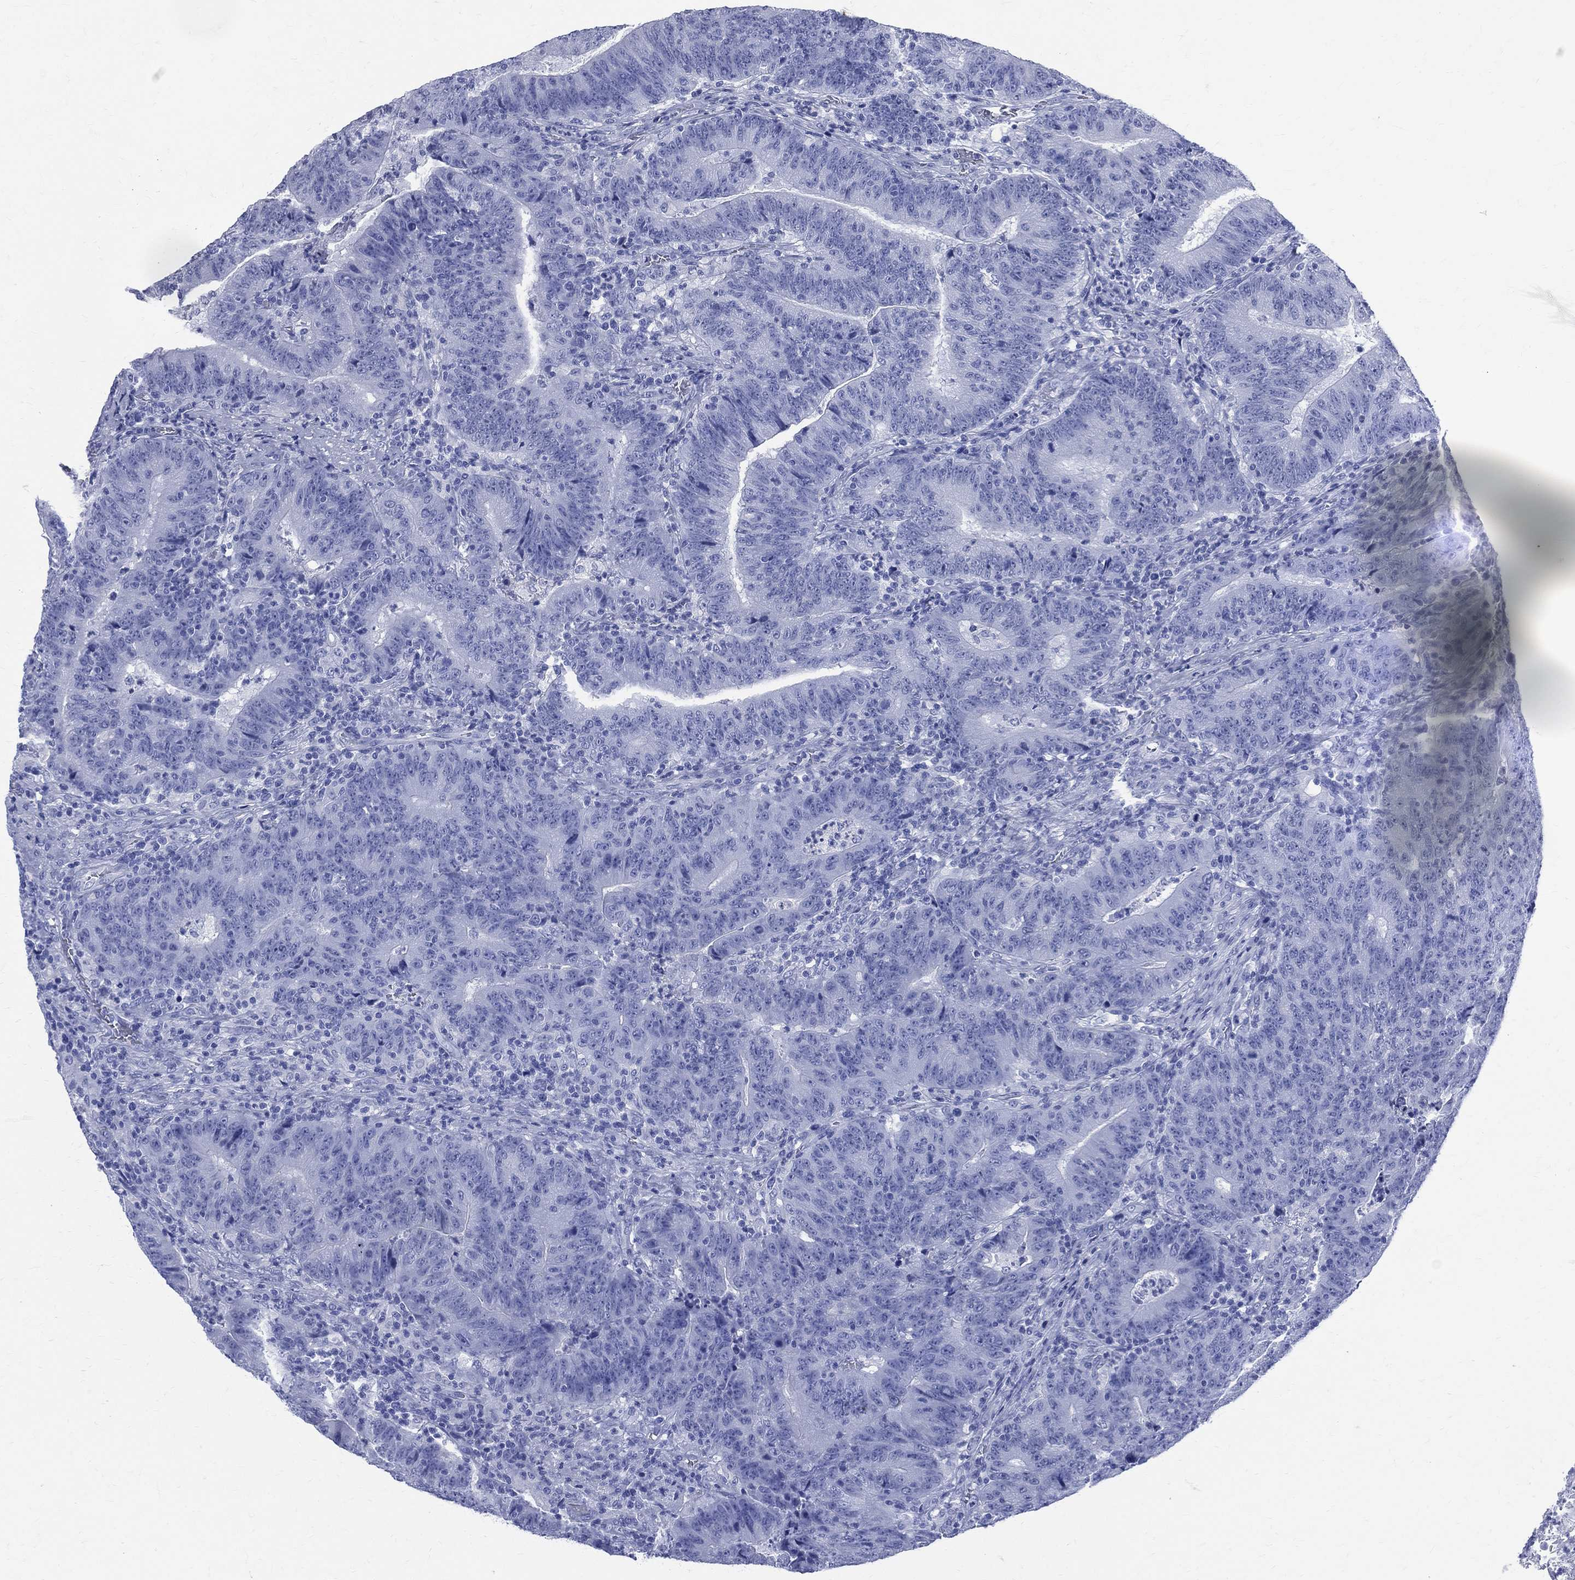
{"staining": {"intensity": "negative", "quantity": "none", "location": "none"}, "tissue": "colorectal cancer", "cell_type": "Tumor cells", "image_type": "cancer", "snomed": [{"axis": "morphology", "description": "Adenocarcinoma, NOS"}, {"axis": "topography", "description": "Colon"}], "caption": "The IHC image has no significant staining in tumor cells of colorectal adenocarcinoma tissue.", "gene": "SYP", "patient": {"sex": "female", "age": 75}}